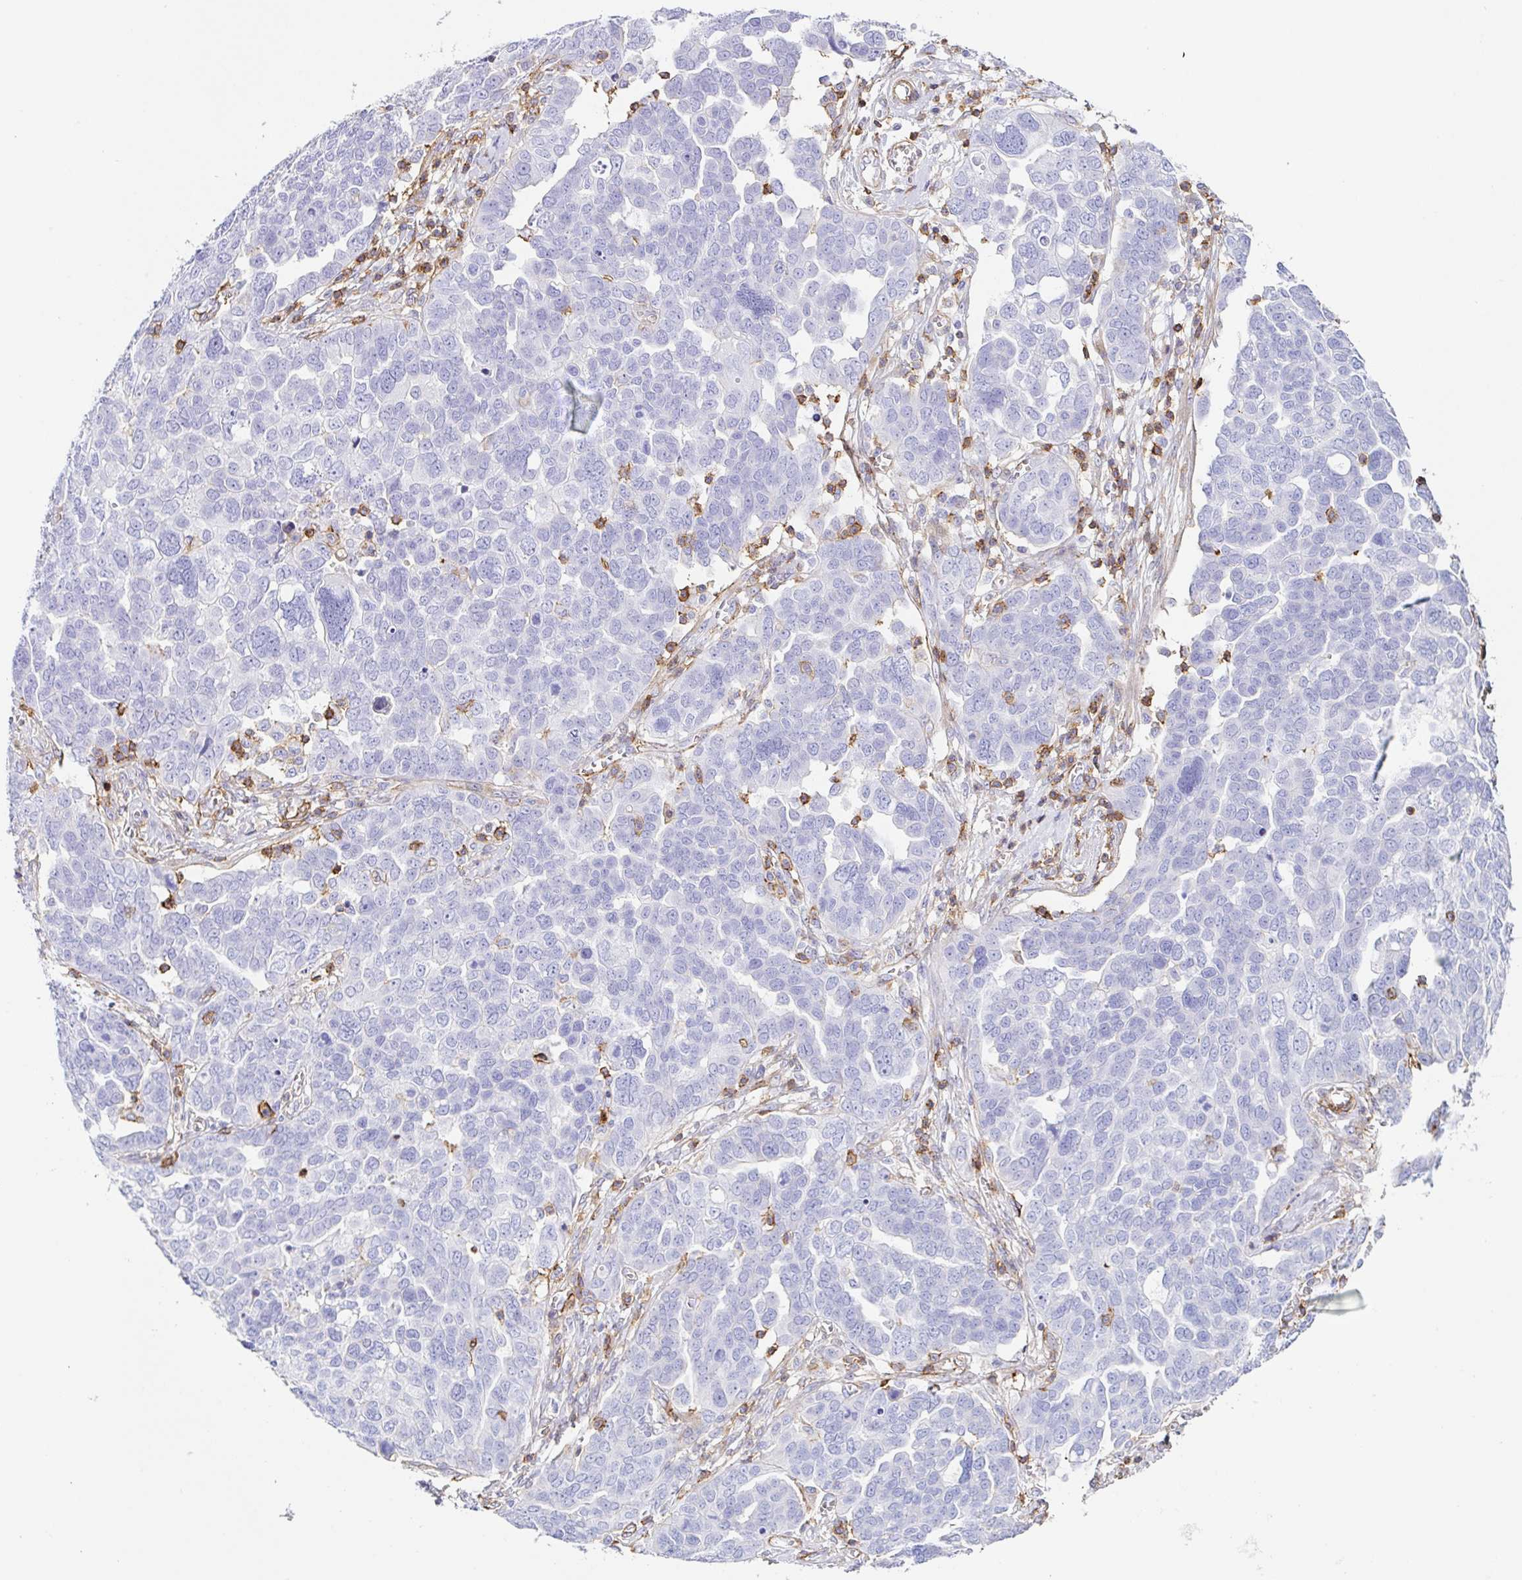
{"staining": {"intensity": "negative", "quantity": "none", "location": "none"}, "tissue": "ovarian cancer", "cell_type": "Tumor cells", "image_type": "cancer", "snomed": [{"axis": "morphology", "description": "Cystadenocarcinoma, serous, NOS"}, {"axis": "topography", "description": "Ovary"}], "caption": "Tumor cells are negative for brown protein staining in ovarian cancer.", "gene": "MTTP", "patient": {"sex": "female", "age": 59}}